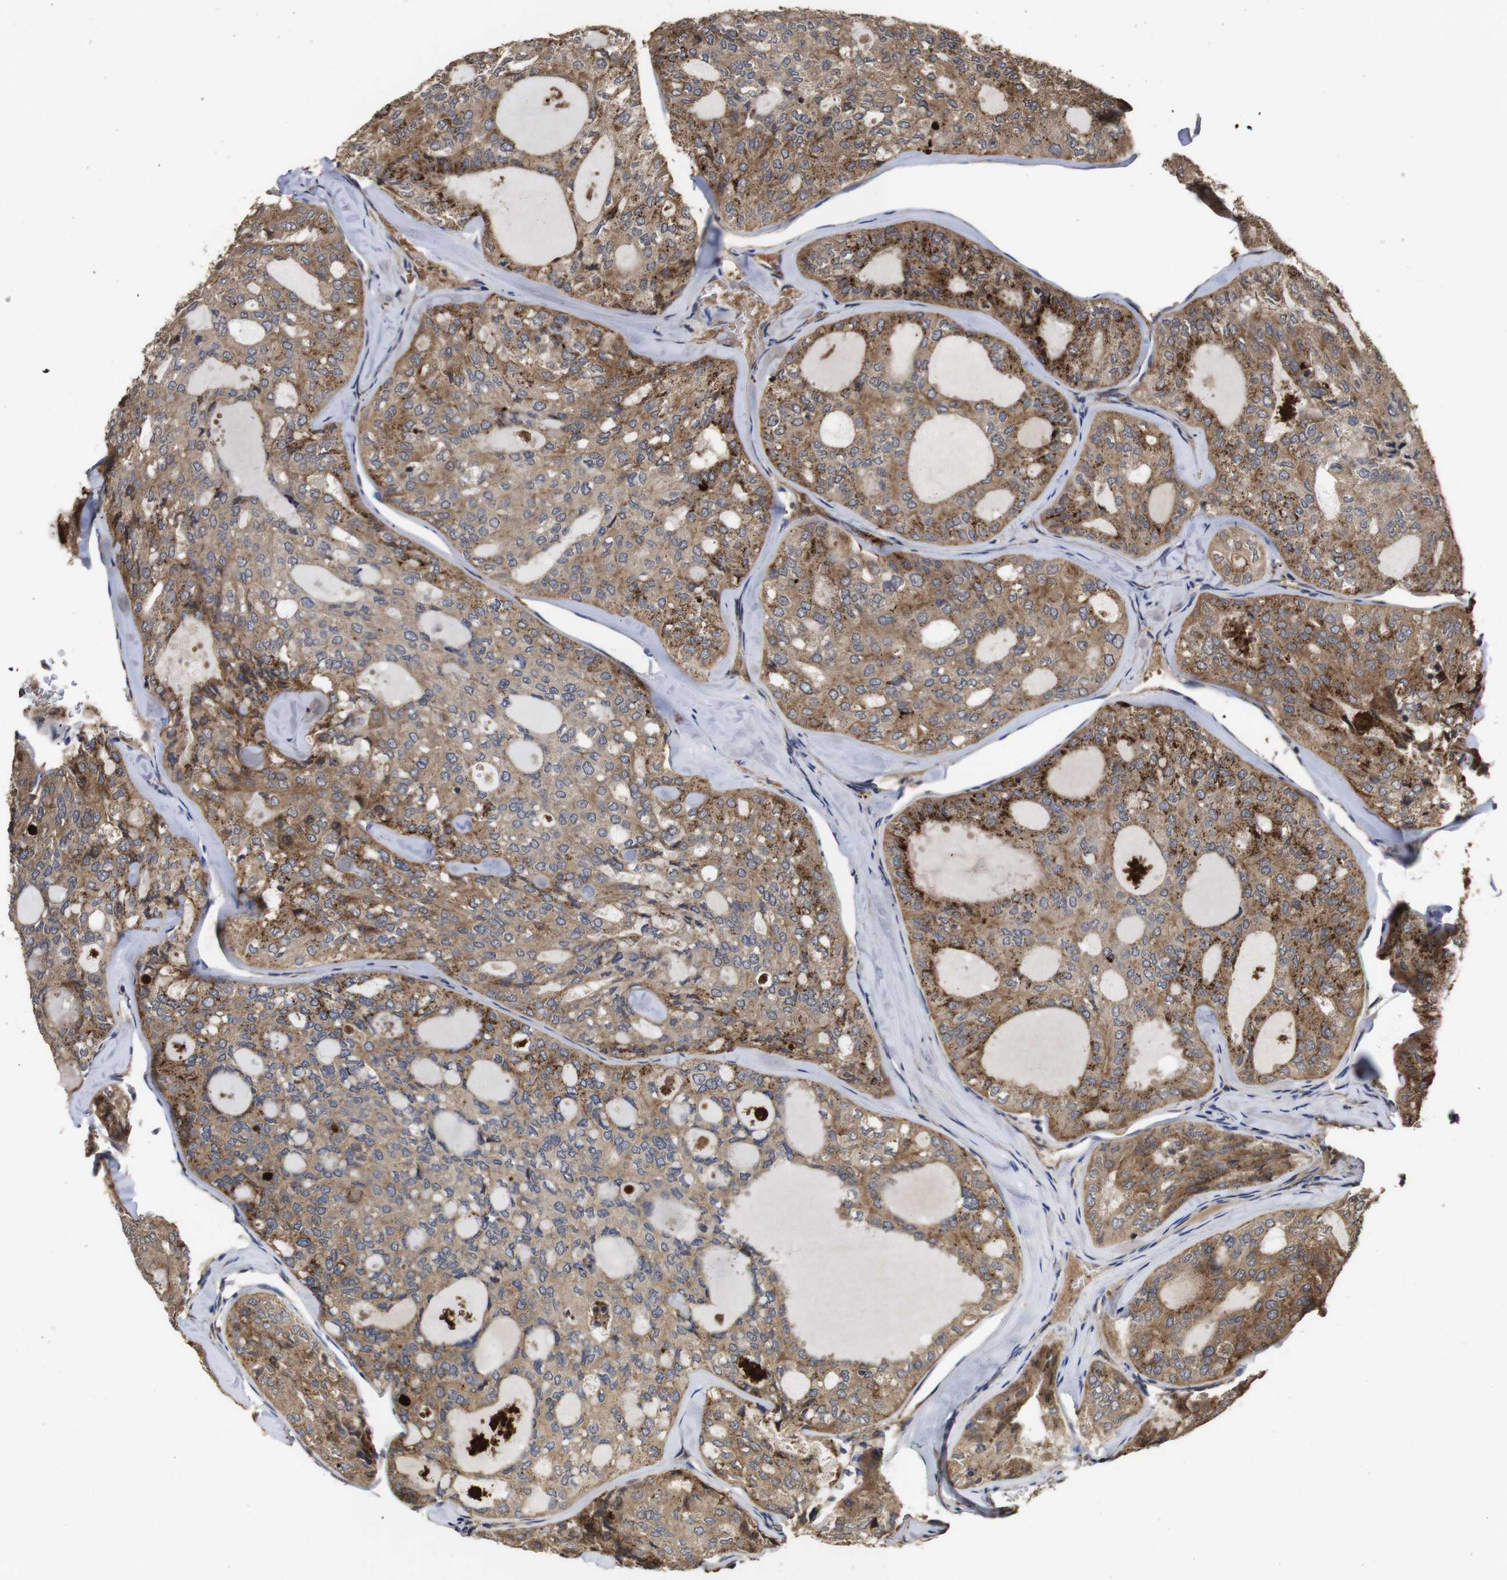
{"staining": {"intensity": "moderate", "quantity": ">75%", "location": "cytoplasmic/membranous"}, "tissue": "thyroid cancer", "cell_type": "Tumor cells", "image_type": "cancer", "snomed": [{"axis": "morphology", "description": "Follicular adenoma carcinoma, NOS"}, {"axis": "topography", "description": "Thyroid gland"}], "caption": "Moderate cytoplasmic/membranous positivity for a protein is appreciated in about >75% of tumor cells of follicular adenoma carcinoma (thyroid) using immunohistochemistry (IHC).", "gene": "PTPN14", "patient": {"sex": "male", "age": 75}}